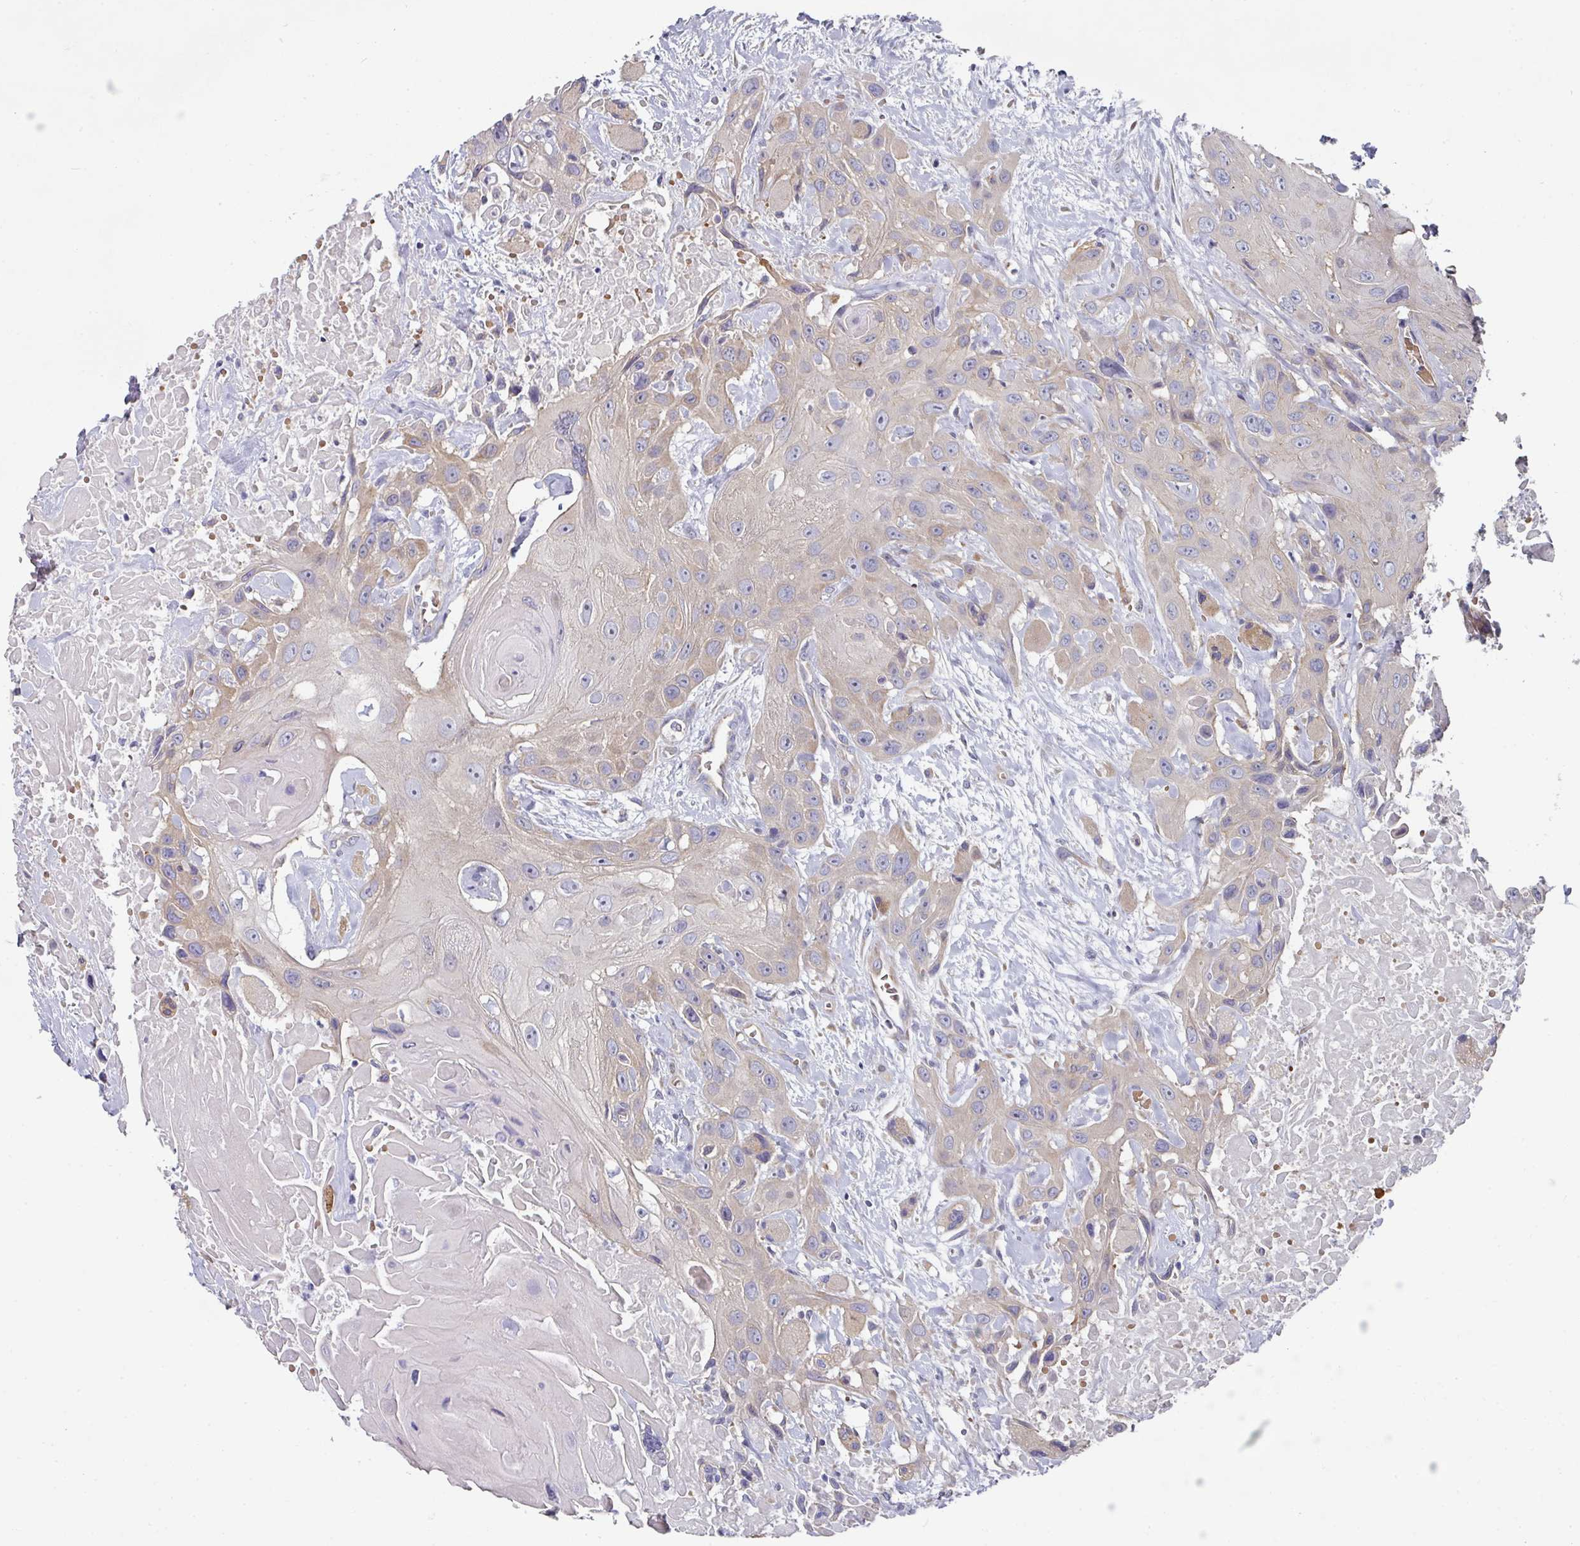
{"staining": {"intensity": "weak", "quantity": "25%-75%", "location": "cytoplasmic/membranous"}, "tissue": "head and neck cancer", "cell_type": "Tumor cells", "image_type": "cancer", "snomed": [{"axis": "morphology", "description": "Squamous cell carcinoma, NOS"}, {"axis": "topography", "description": "Head-Neck"}], "caption": "Head and neck cancer stained for a protein exhibits weak cytoplasmic/membranous positivity in tumor cells.", "gene": "PYROXD2", "patient": {"sex": "male", "age": 81}}